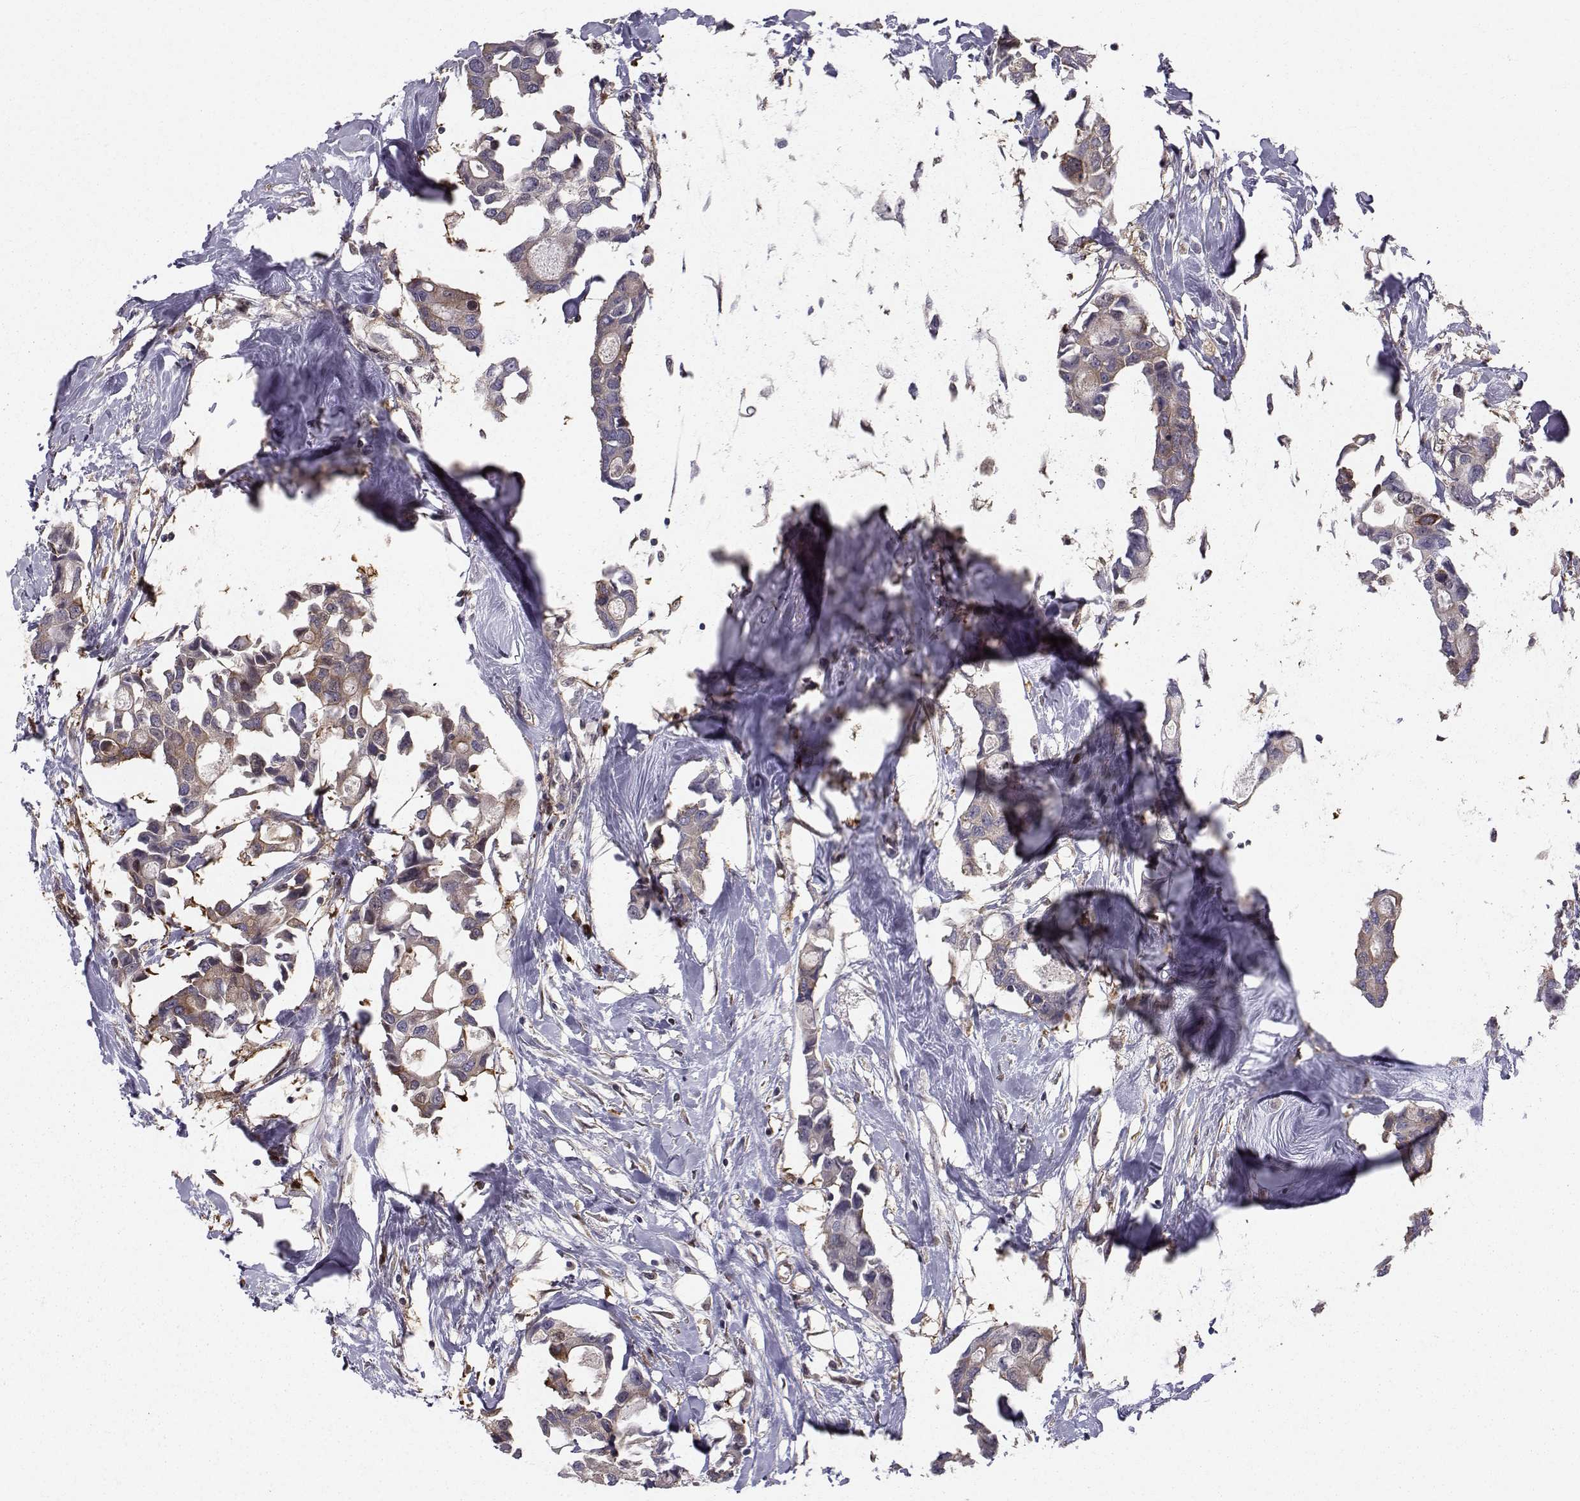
{"staining": {"intensity": "weak", "quantity": "<25%", "location": "cytoplasmic/membranous"}, "tissue": "breast cancer", "cell_type": "Tumor cells", "image_type": "cancer", "snomed": [{"axis": "morphology", "description": "Duct carcinoma"}, {"axis": "topography", "description": "Breast"}], "caption": "A high-resolution histopathology image shows IHC staining of breast cancer, which exhibits no significant expression in tumor cells.", "gene": "HSP90AB1", "patient": {"sex": "female", "age": 83}}